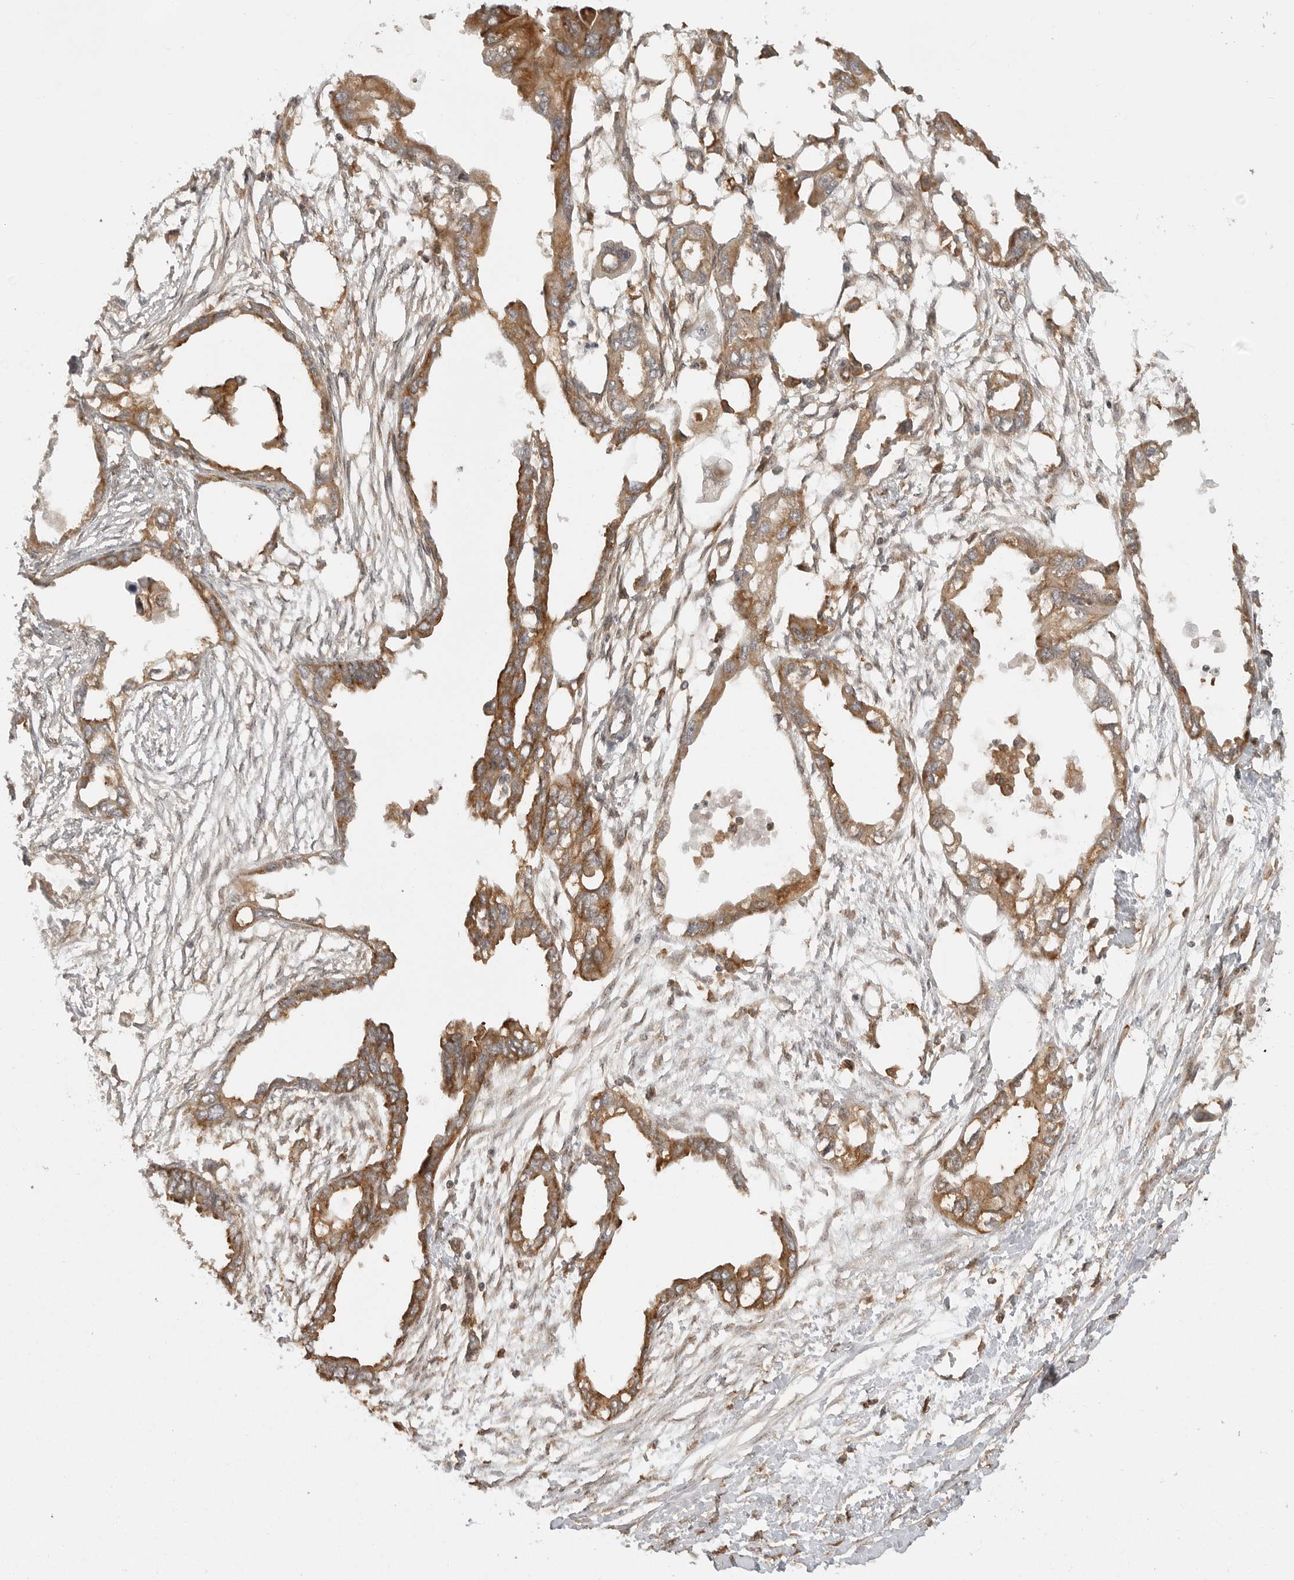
{"staining": {"intensity": "moderate", "quantity": ">75%", "location": "cytoplasmic/membranous"}, "tissue": "endometrial cancer", "cell_type": "Tumor cells", "image_type": "cancer", "snomed": [{"axis": "morphology", "description": "Adenocarcinoma, NOS"}, {"axis": "morphology", "description": "Adenocarcinoma, metastatic, NOS"}, {"axis": "topography", "description": "Adipose tissue"}, {"axis": "topography", "description": "Endometrium"}], "caption": "Adenocarcinoma (endometrial) was stained to show a protein in brown. There is medium levels of moderate cytoplasmic/membranous expression in about >75% of tumor cells. Immunohistochemistry stains the protein of interest in brown and the nuclei are stained blue.", "gene": "FAT3", "patient": {"sex": "female", "age": 67}}